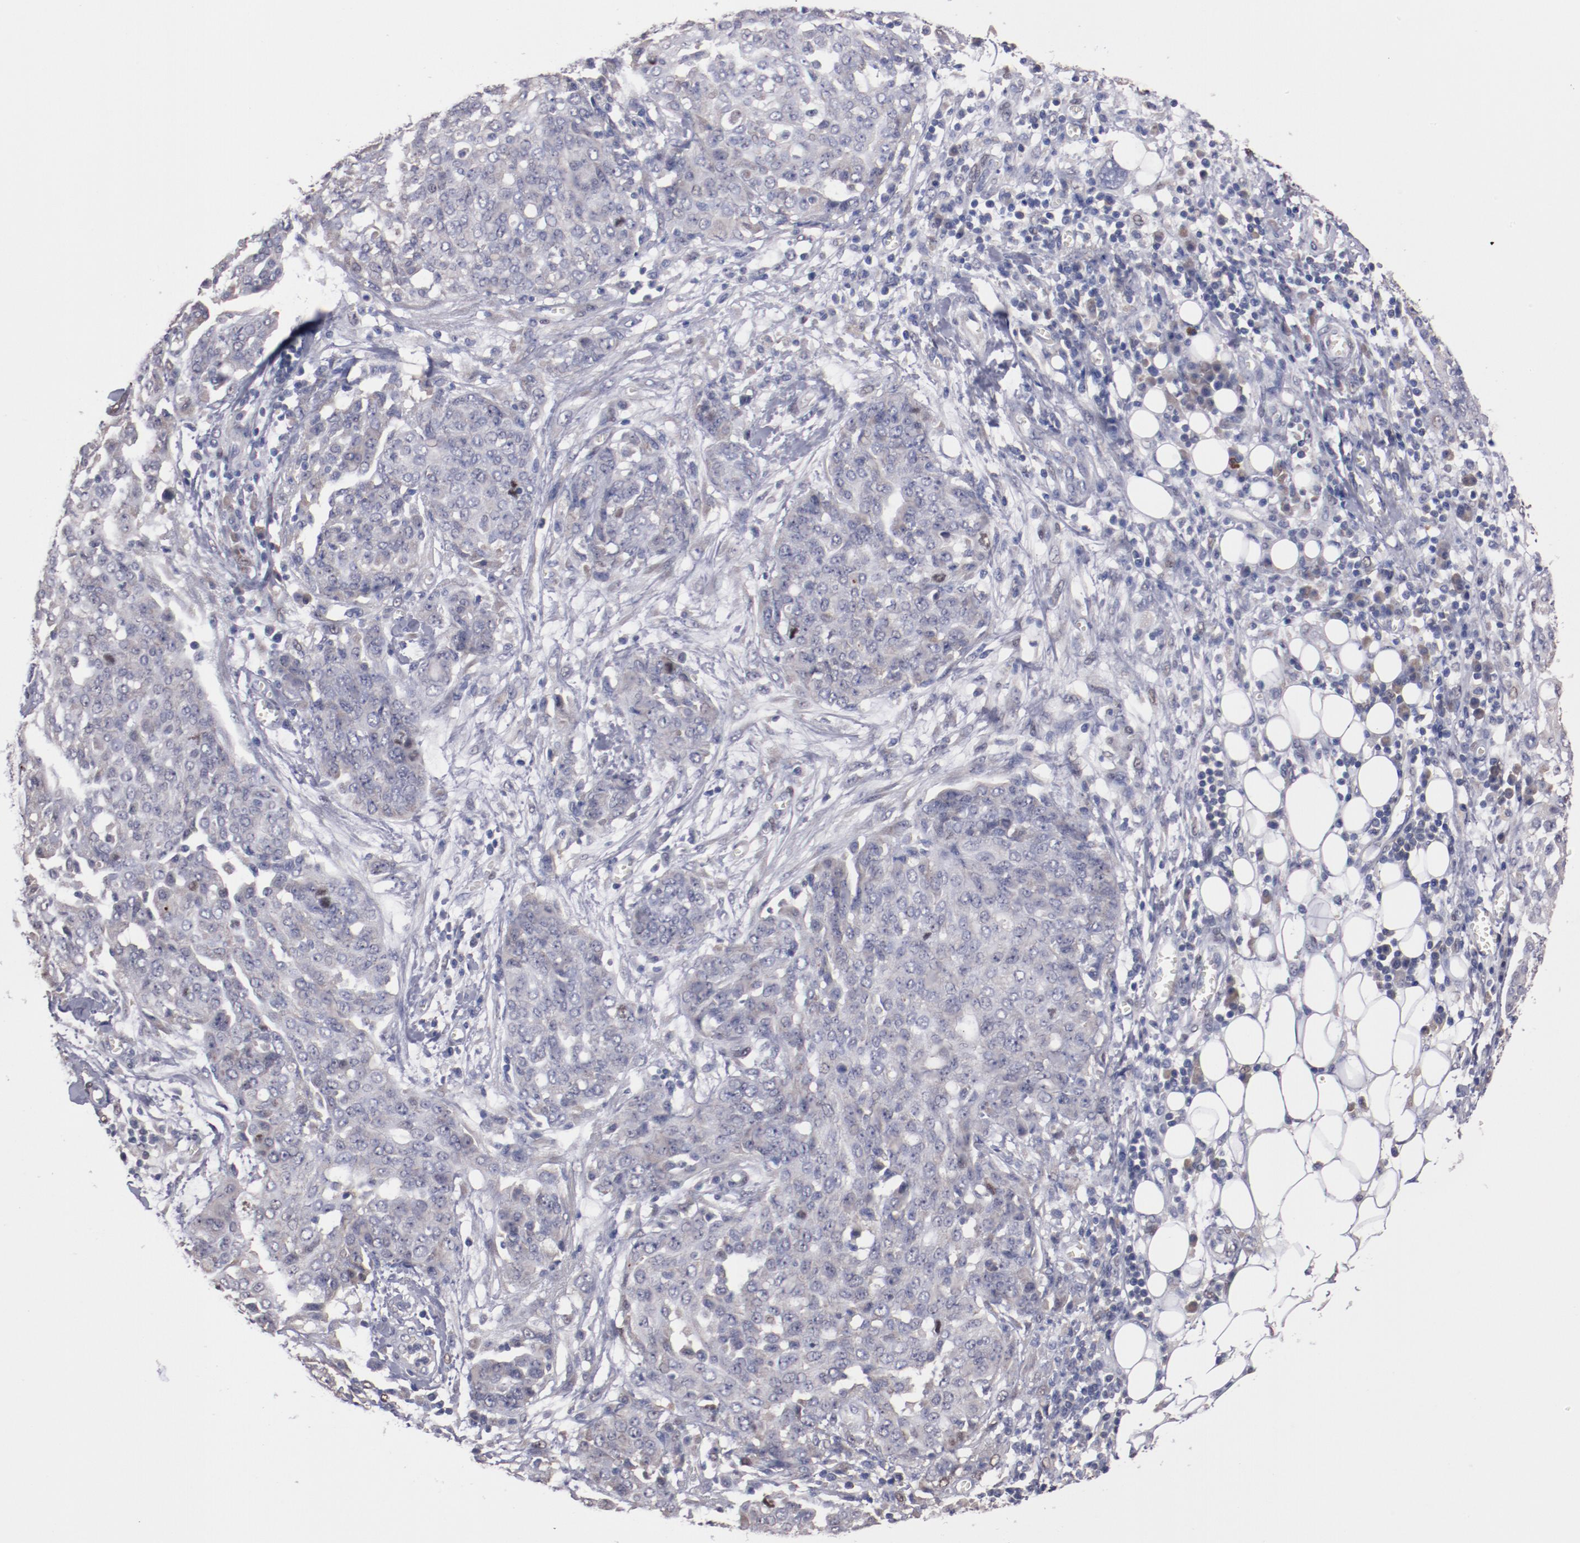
{"staining": {"intensity": "weak", "quantity": "<25%", "location": "cytoplasmic/membranous"}, "tissue": "ovarian cancer", "cell_type": "Tumor cells", "image_type": "cancer", "snomed": [{"axis": "morphology", "description": "Cystadenocarcinoma, serous, NOS"}, {"axis": "topography", "description": "Soft tissue"}, {"axis": "topography", "description": "Ovary"}], "caption": "Immunohistochemistry image of serous cystadenocarcinoma (ovarian) stained for a protein (brown), which reveals no expression in tumor cells.", "gene": "FAM81A", "patient": {"sex": "female", "age": 57}}